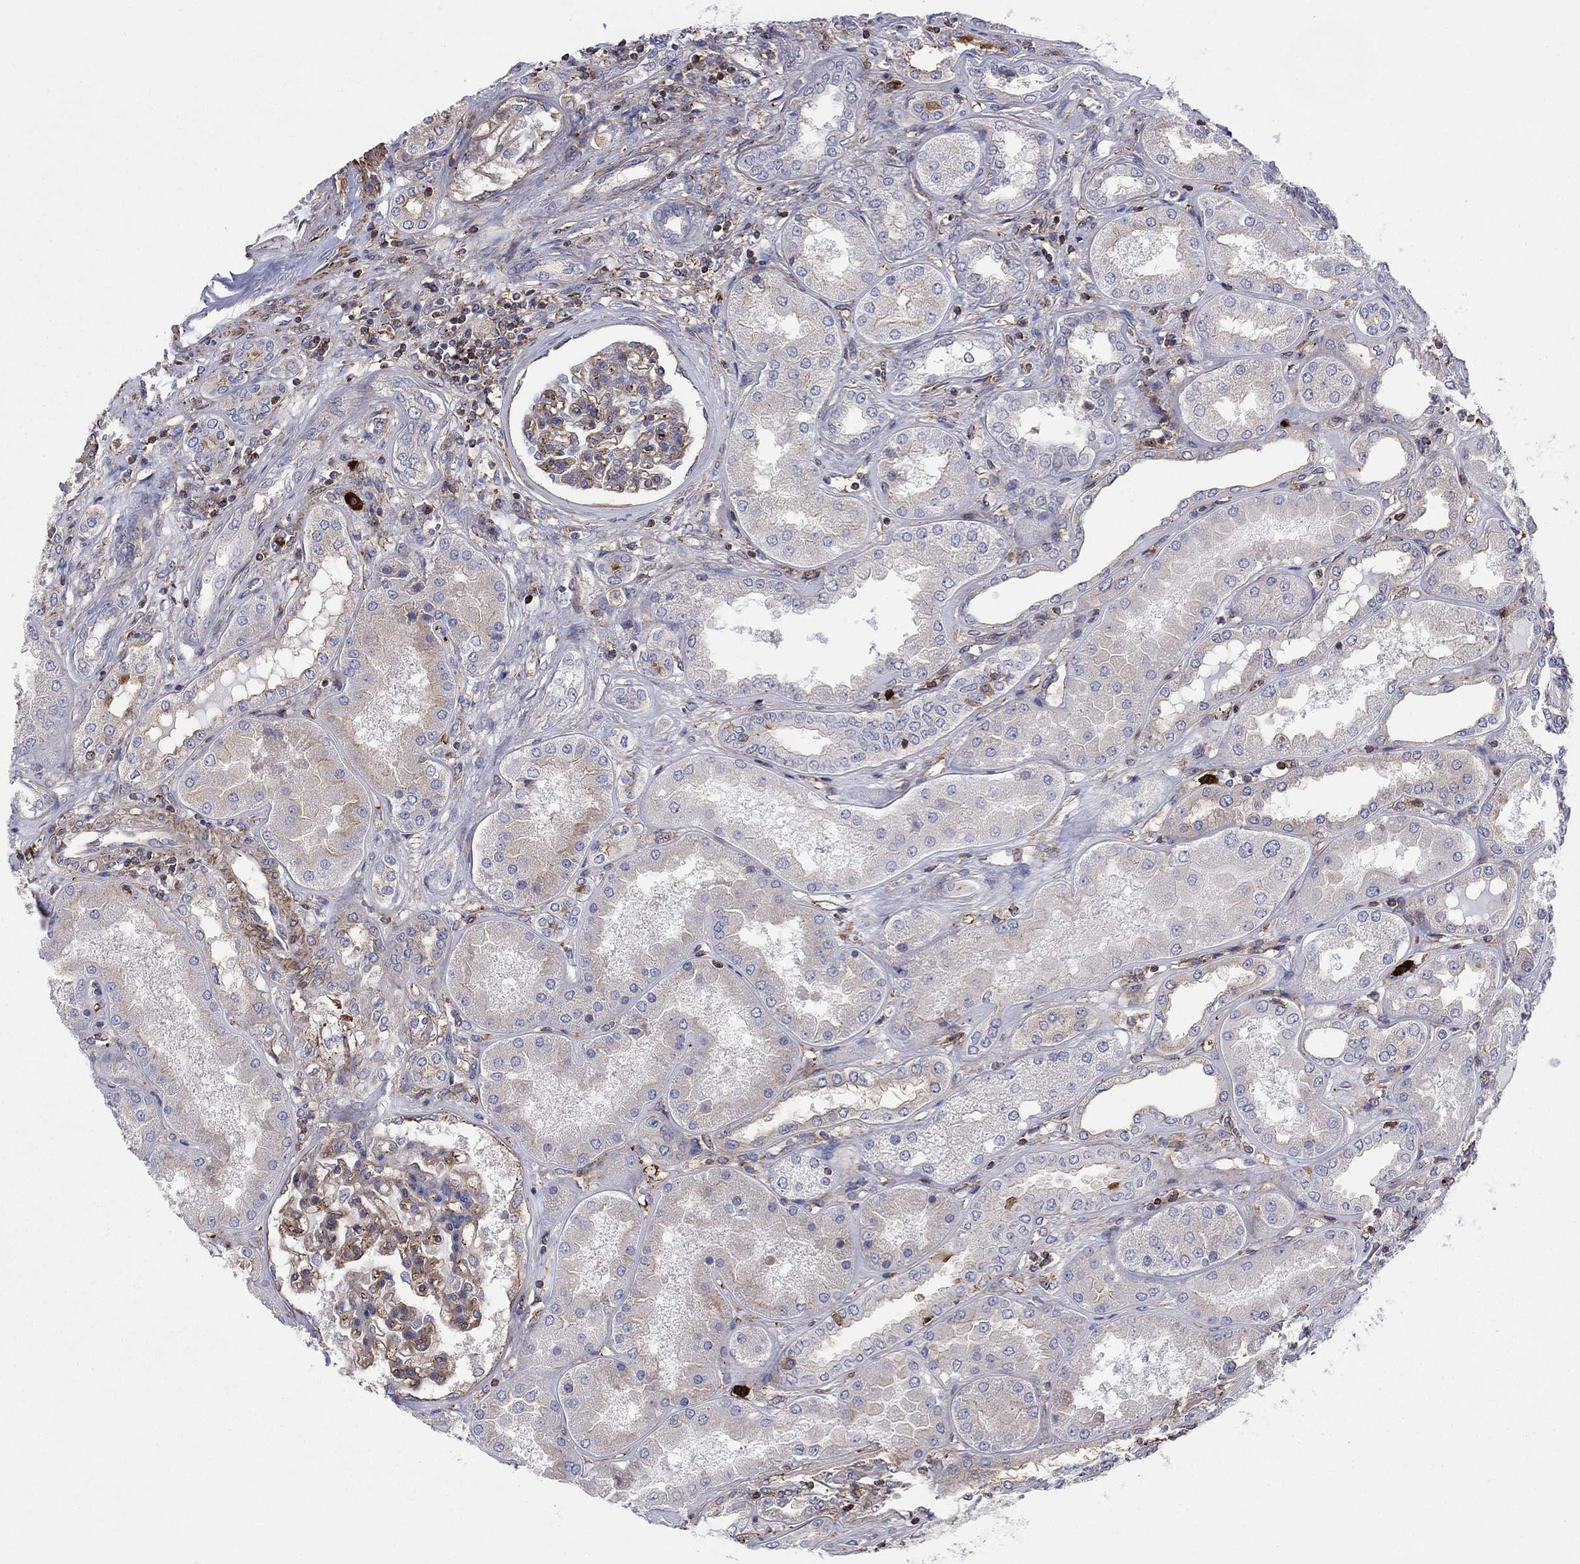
{"staining": {"intensity": "strong", "quantity": "25%-75%", "location": "cytoplasmic/membranous"}, "tissue": "kidney", "cell_type": "Cells in glomeruli", "image_type": "normal", "snomed": [{"axis": "morphology", "description": "Normal tissue, NOS"}, {"axis": "topography", "description": "Kidney"}], "caption": "Immunohistochemical staining of normal kidney displays high levels of strong cytoplasmic/membranous expression in approximately 25%-75% of cells in glomeruli.", "gene": "PAG1", "patient": {"sex": "female", "age": 56}}